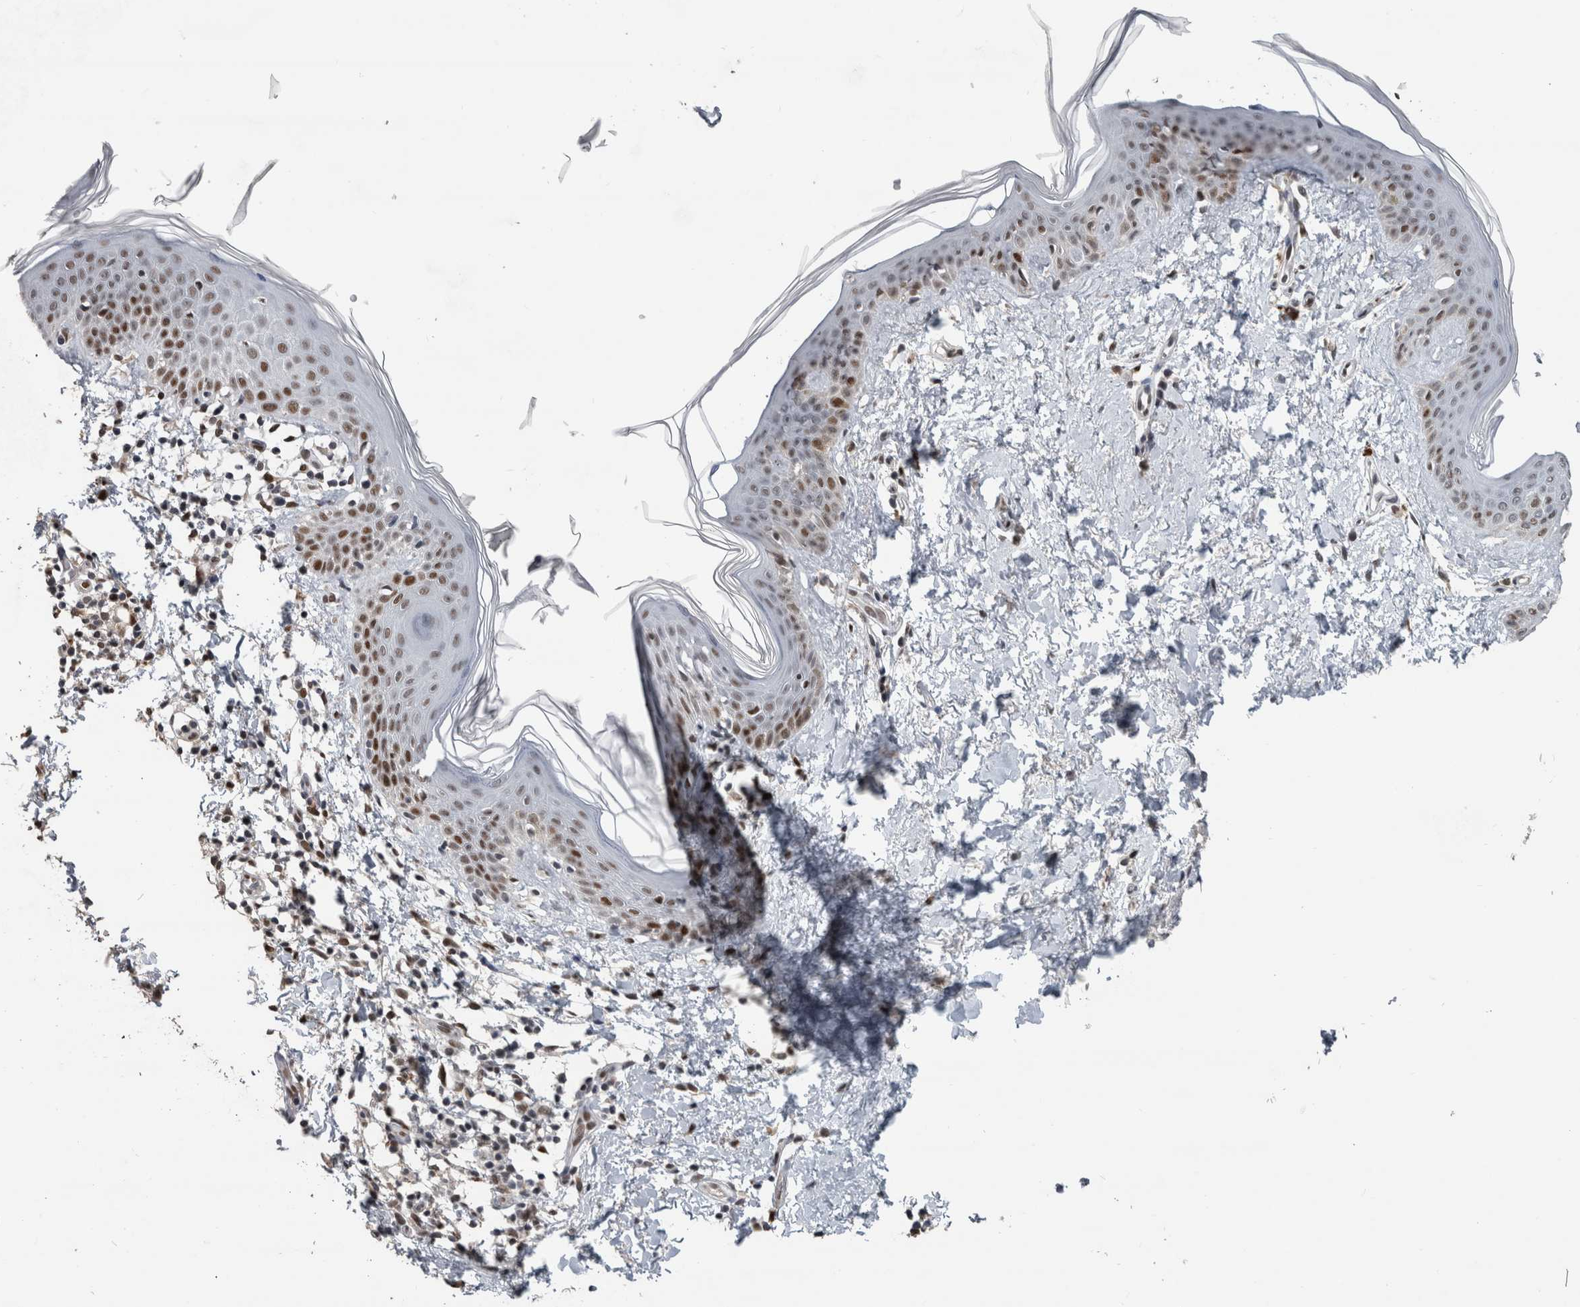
{"staining": {"intensity": "moderate", "quantity": "<25%", "location": "nuclear"}, "tissue": "skin", "cell_type": "Fibroblasts", "image_type": "normal", "snomed": [{"axis": "morphology", "description": "Normal tissue, NOS"}, {"axis": "topography", "description": "Skin"}], "caption": "IHC histopathology image of unremarkable skin stained for a protein (brown), which displays low levels of moderate nuclear expression in approximately <25% of fibroblasts.", "gene": "POLD2", "patient": {"sex": "female", "age": 46}}